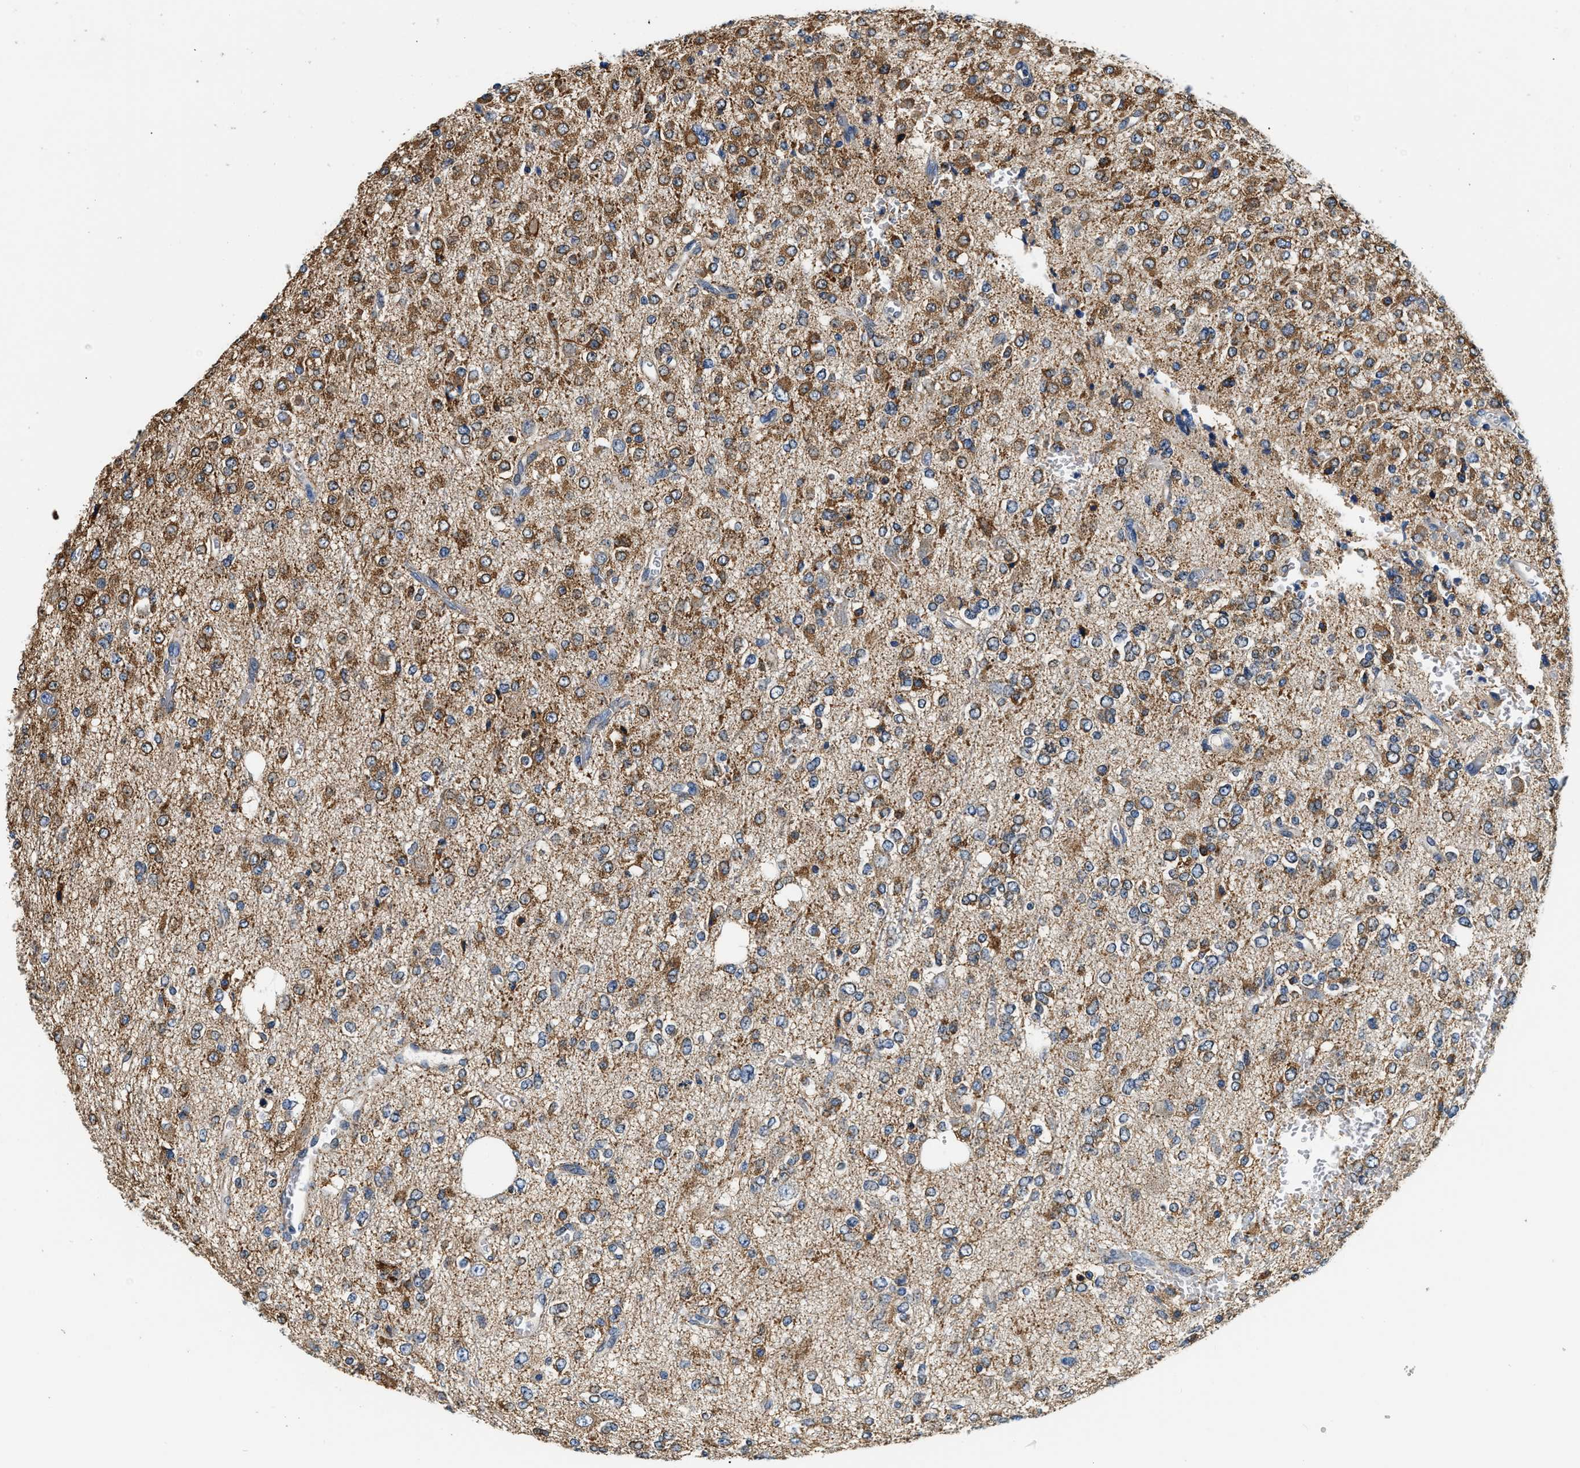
{"staining": {"intensity": "moderate", "quantity": ">75%", "location": "cytoplasmic/membranous"}, "tissue": "glioma", "cell_type": "Tumor cells", "image_type": "cancer", "snomed": [{"axis": "morphology", "description": "Glioma, malignant, Low grade"}, {"axis": "topography", "description": "Brain"}], "caption": "The micrograph displays a brown stain indicating the presence of a protein in the cytoplasmic/membranous of tumor cells in malignant low-grade glioma.", "gene": "PPP2R1B", "patient": {"sex": "male", "age": 38}}